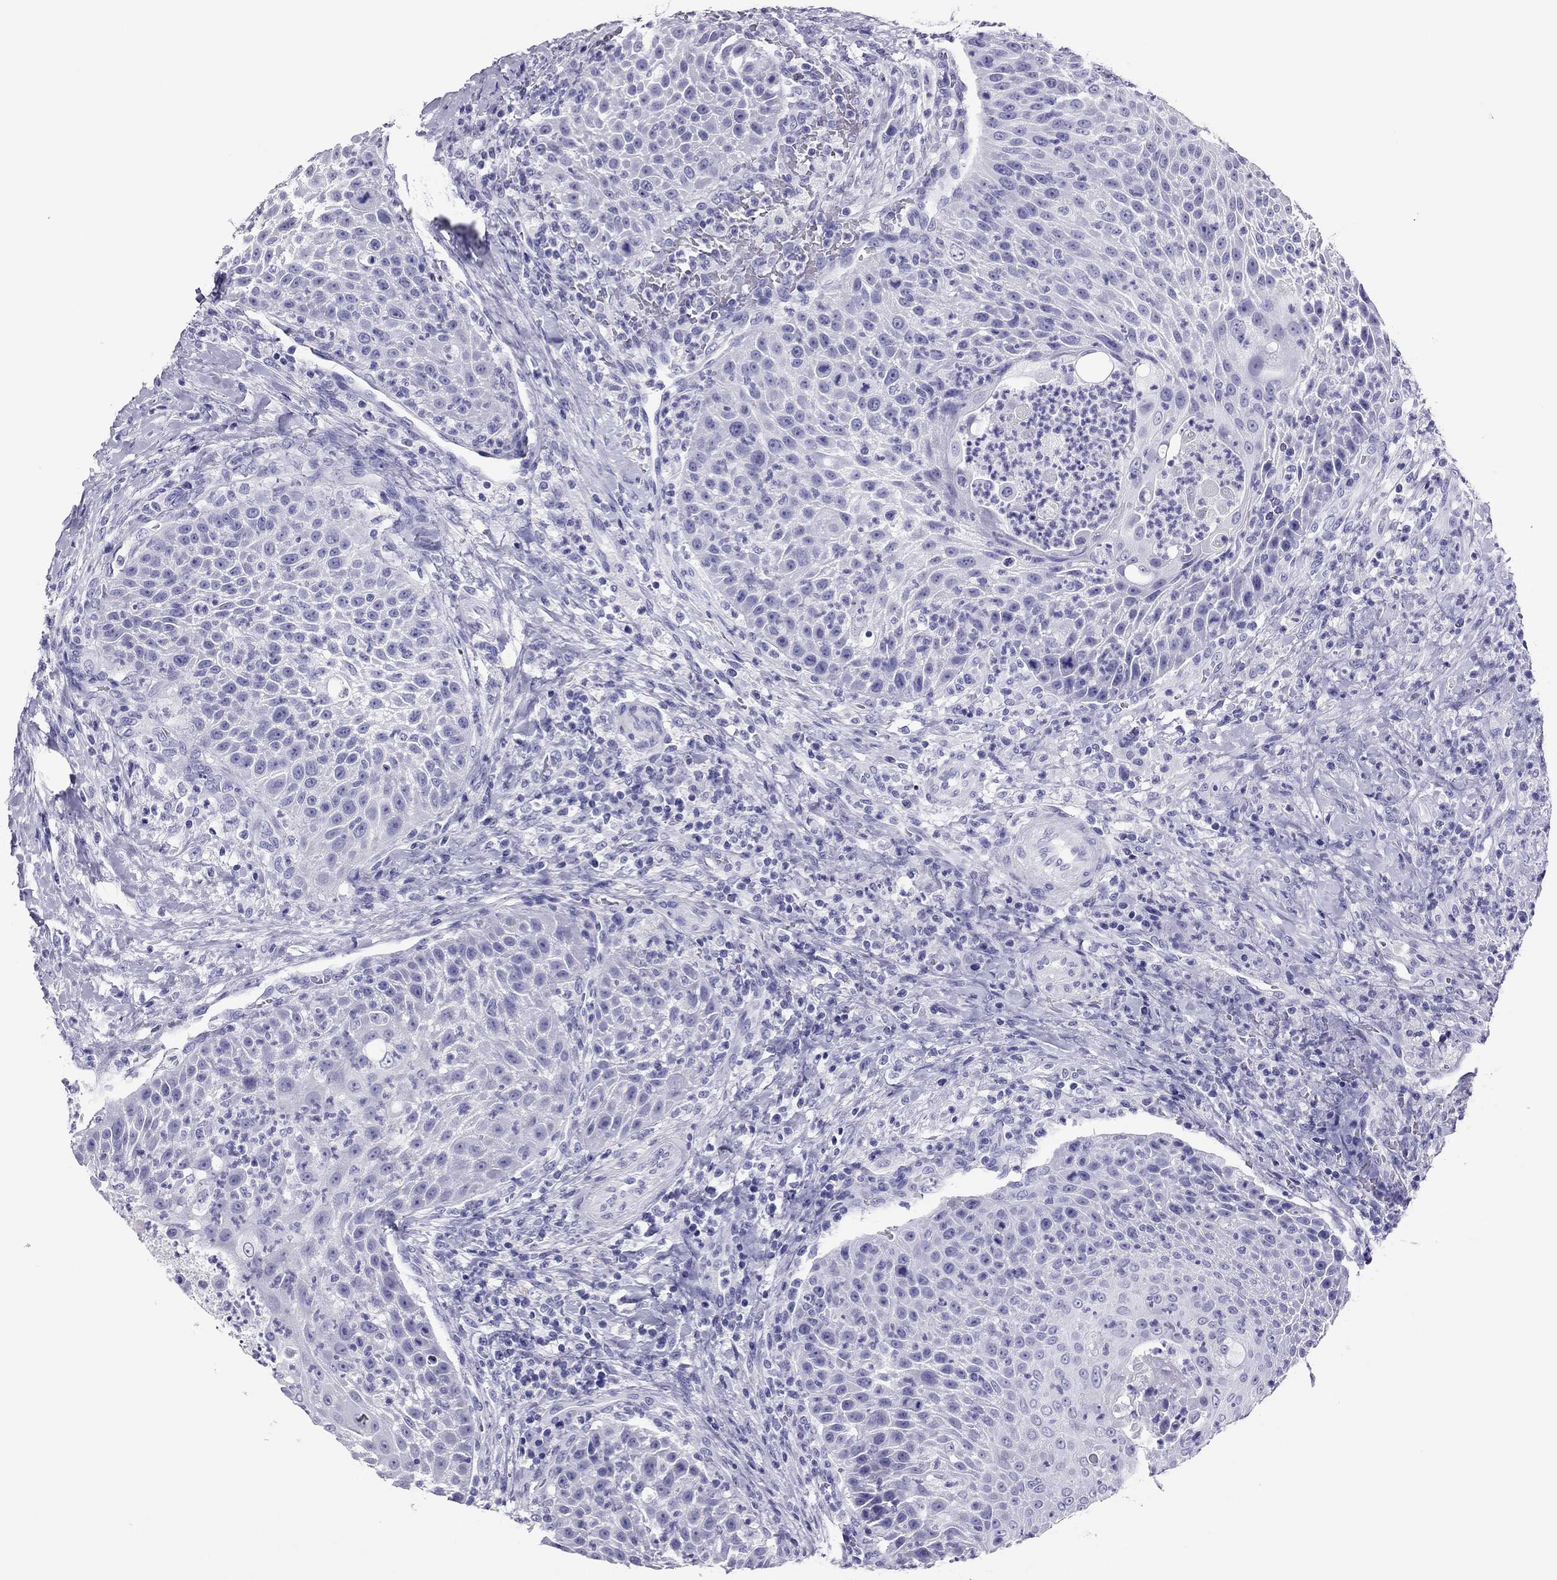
{"staining": {"intensity": "negative", "quantity": "none", "location": "none"}, "tissue": "head and neck cancer", "cell_type": "Tumor cells", "image_type": "cancer", "snomed": [{"axis": "morphology", "description": "Squamous cell carcinoma, NOS"}, {"axis": "topography", "description": "Head-Neck"}], "caption": "DAB (3,3'-diaminobenzidine) immunohistochemical staining of squamous cell carcinoma (head and neck) exhibits no significant positivity in tumor cells.", "gene": "PDE6A", "patient": {"sex": "male", "age": 69}}